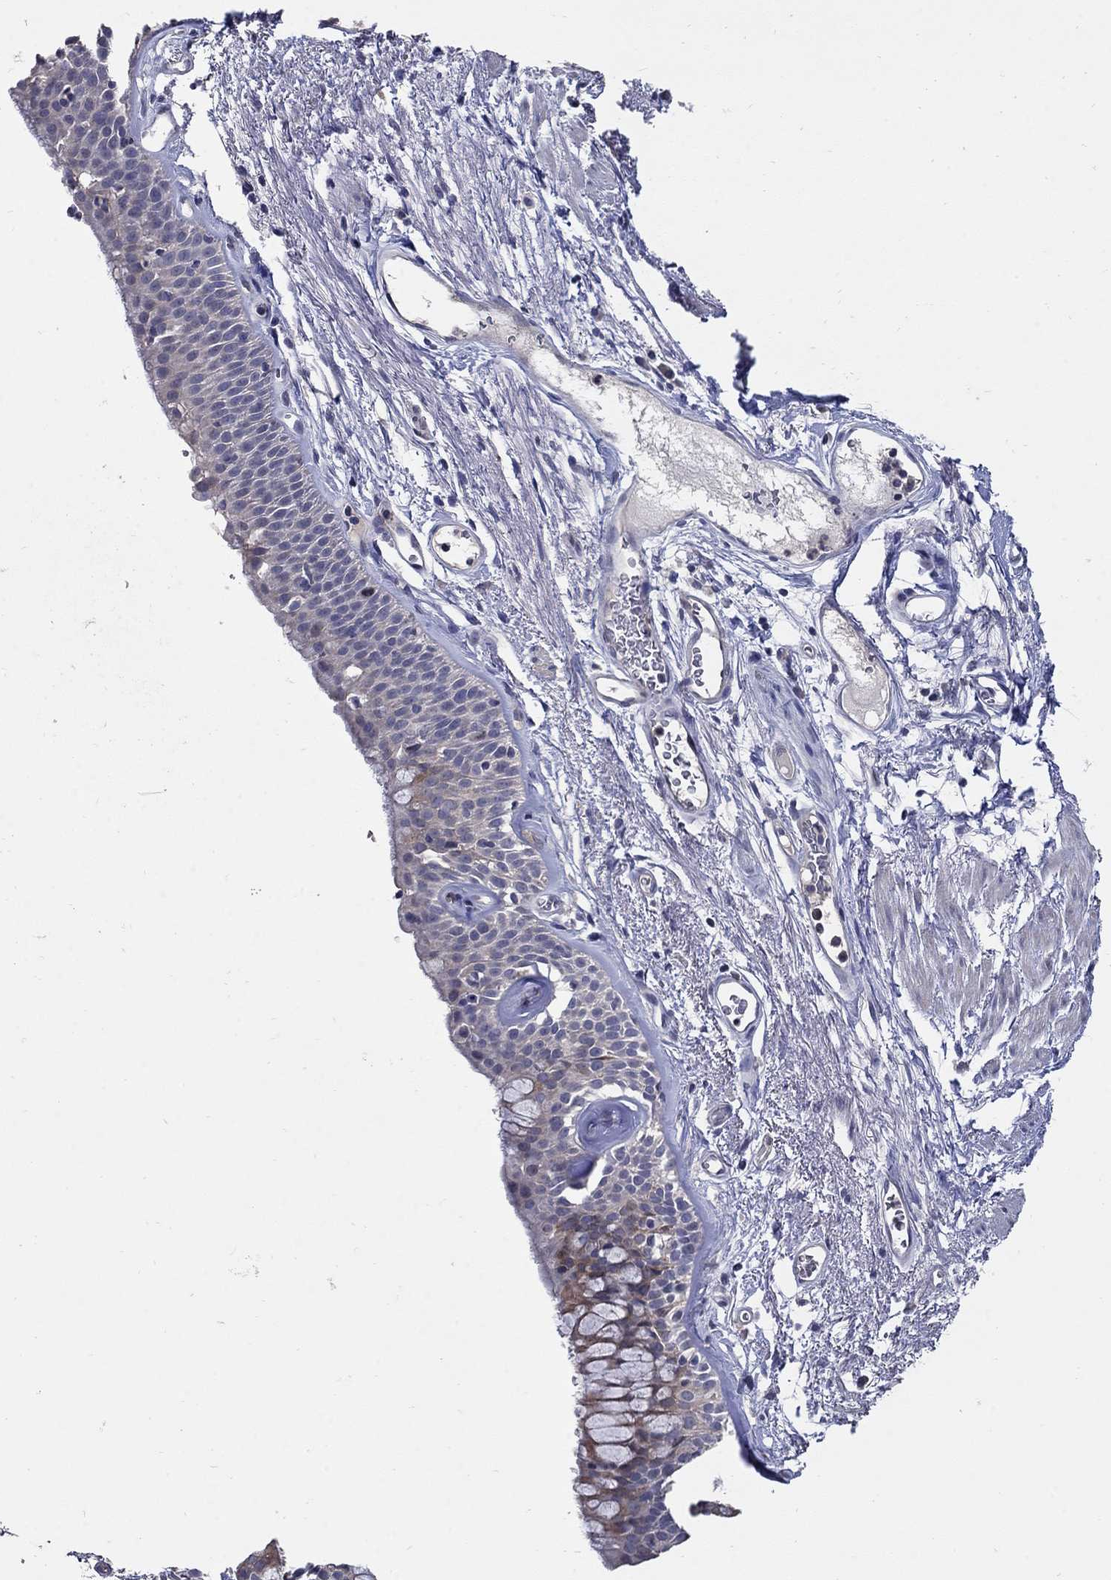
{"staining": {"intensity": "weak", "quantity": "25%-75%", "location": "cytoplasmic/membranous"}, "tissue": "bronchus", "cell_type": "Respiratory epithelial cells", "image_type": "normal", "snomed": [{"axis": "morphology", "description": "Normal tissue, NOS"}, {"axis": "topography", "description": "Bronchus"}, {"axis": "topography", "description": "Lung"}], "caption": "Protein analysis of unremarkable bronchus shows weak cytoplasmic/membranous expression in approximately 25%-75% of respiratory epithelial cells.", "gene": "CETN1", "patient": {"sex": "female", "age": 57}}